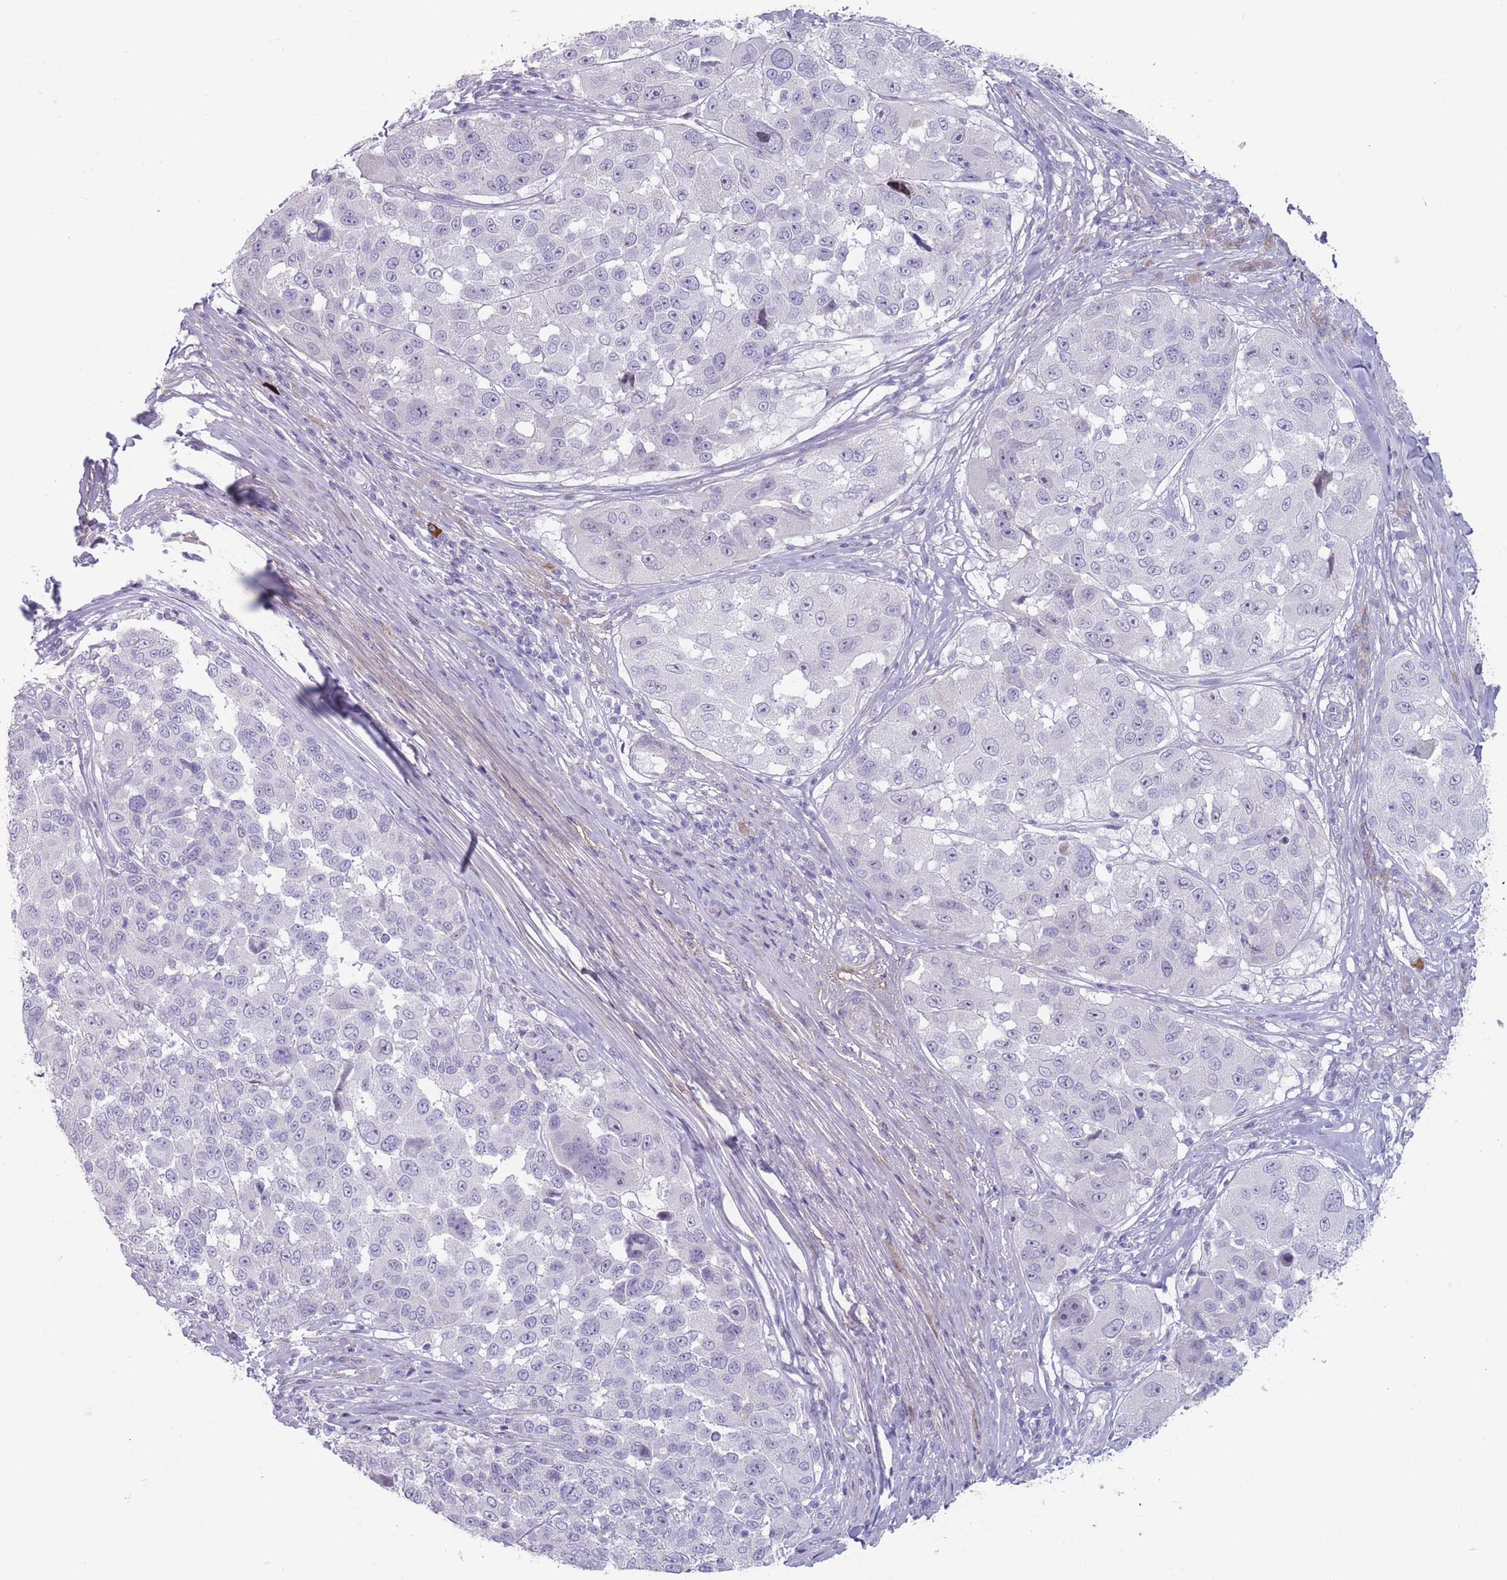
{"staining": {"intensity": "negative", "quantity": "none", "location": "none"}, "tissue": "melanoma", "cell_type": "Tumor cells", "image_type": "cancer", "snomed": [{"axis": "morphology", "description": "Malignant melanoma, NOS"}, {"axis": "topography", "description": "Skin"}], "caption": "IHC photomicrograph of neoplastic tissue: human melanoma stained with DAB displays no significant protein expression in tumor cells. (Brightfield microscopy of DAB (3,3'-diaminobenzidine) immunohistochemistry at high magnification).", "gene": "PAIP2B", "patient": {"sex": "female", "age": 66}}